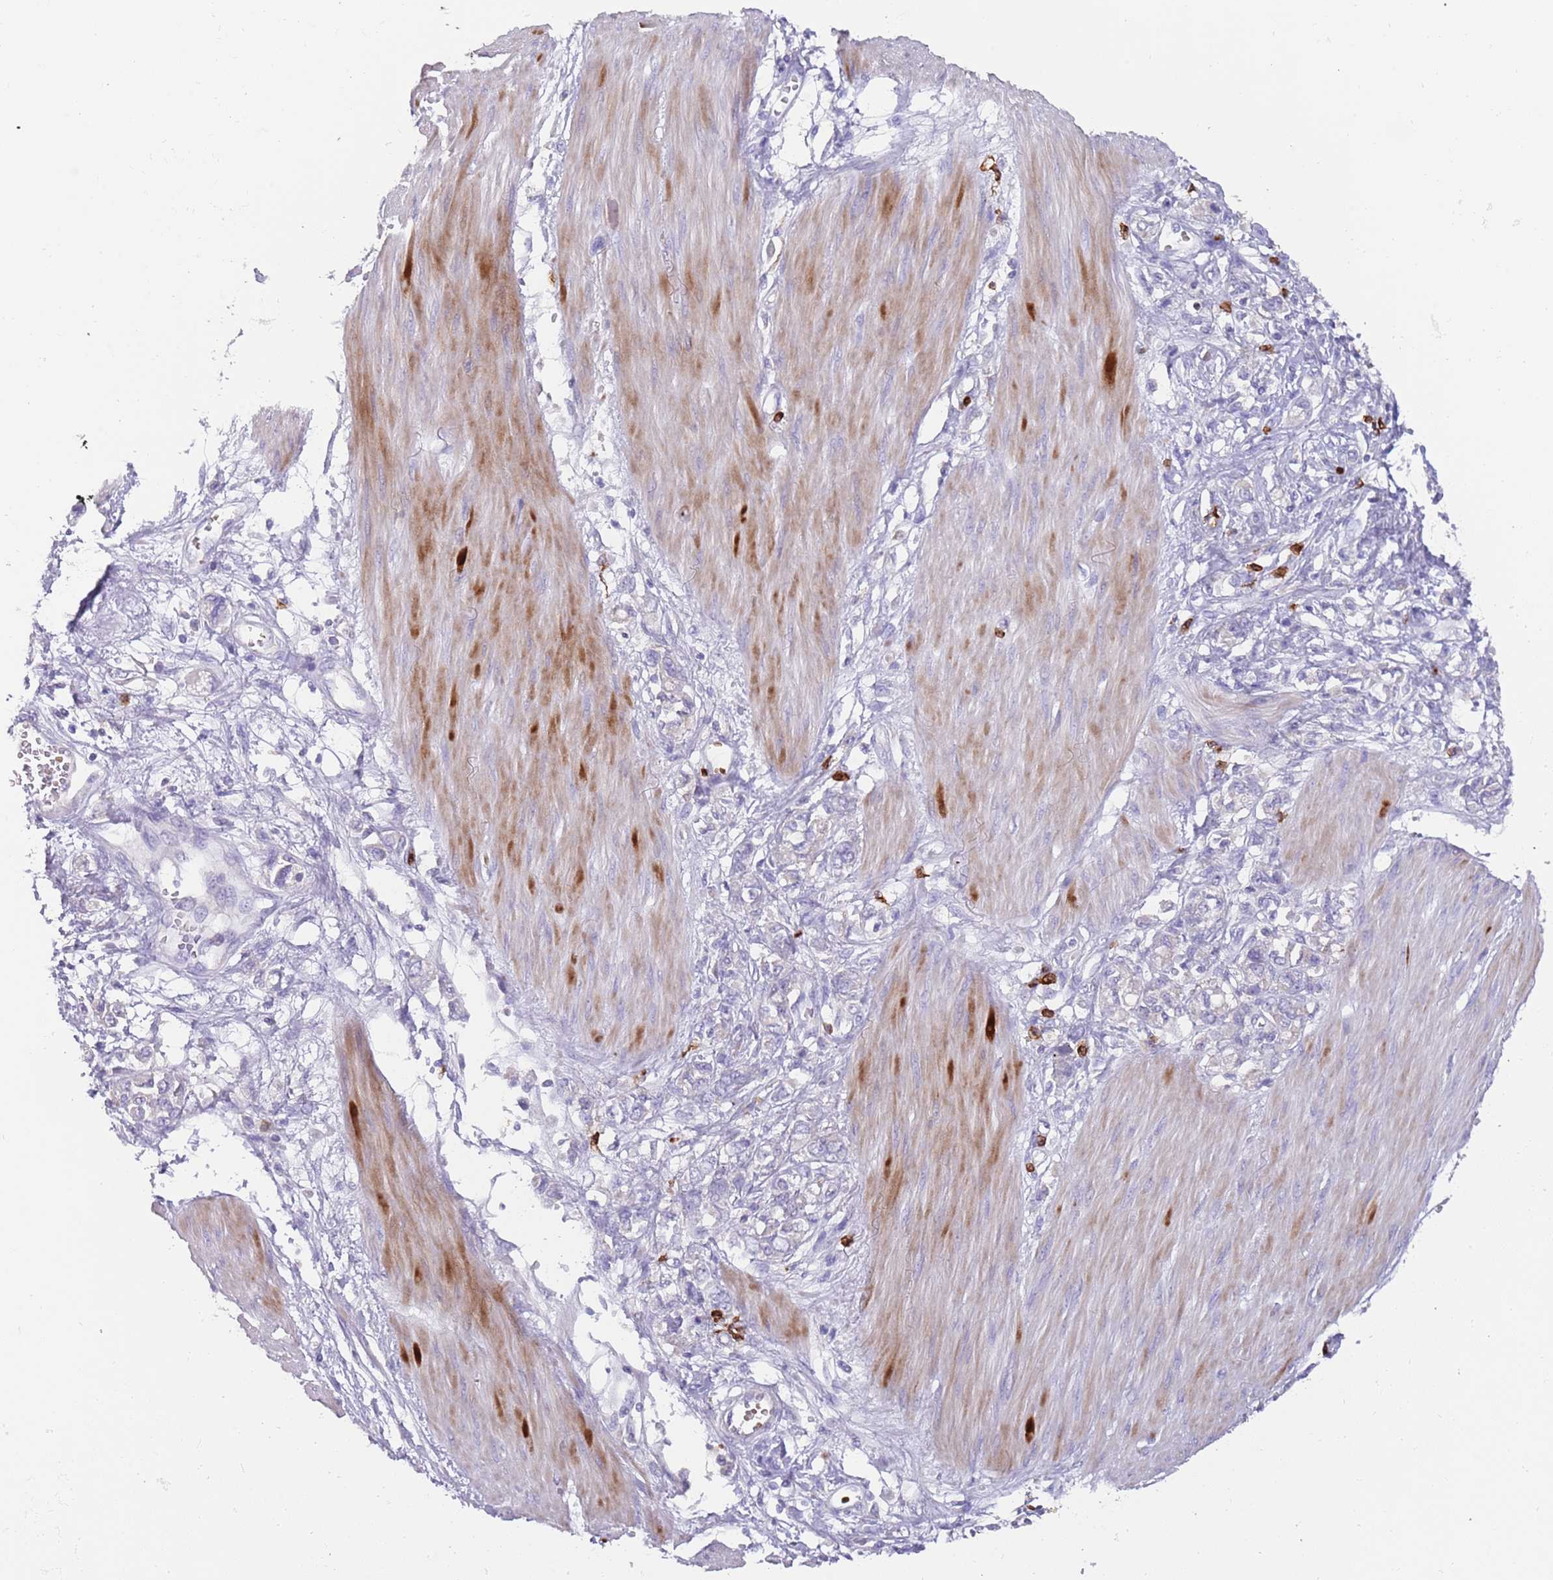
{"staining": {"intensity": "negative", "quantity": "none", "location": "none"}, "tissue": "stomach cancer", "cell_type": "Tumor cells", "image_type": "cancer", "snomed": [{"axis": "morphology", "description": "Adenocarcinoma, NOS"}, {"axis": "topography", "description": "Stomach"}], "caption": "Histopathology image shows no protein expression in tumor cells of stomach adenocarcinoma tissue. (DAB immunohistochemistry (IHC) visualized using brightfield microscopy, high magnification).", "gene": "TMEM251", "patient": {"sex": "female", "age": 76}}